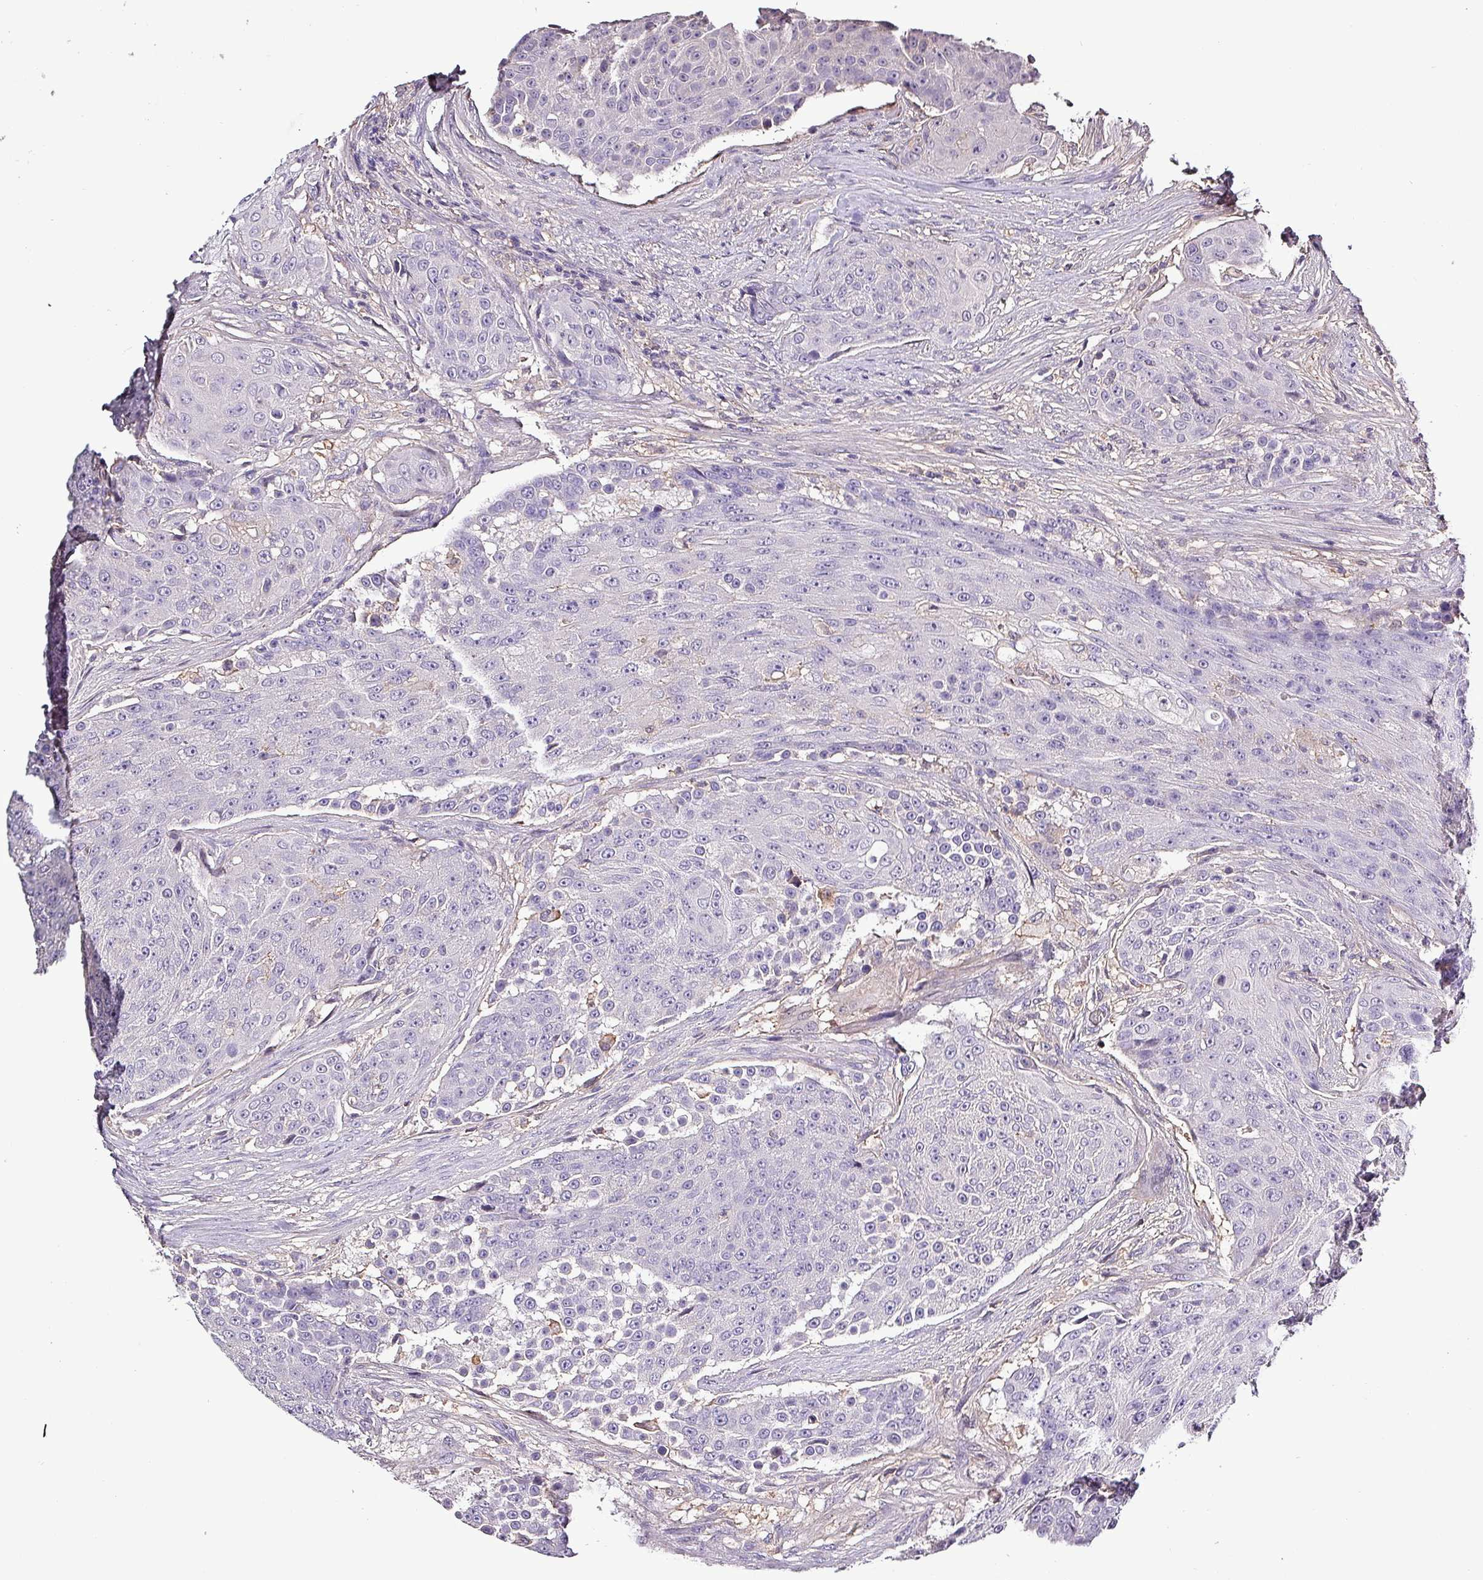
{"staining": {"intensity": "negative", "quantity": "none", "location": "none"}, "tissue": "urothelial cancer", "cell_type": "Tumor cells", "image_type": "cancer", "snomed": [{"axis": "morphology", "description": "Urothelial carcinoma, High grade"}, {"axis": "topography", "description": "Urinary bladder"}], "caption": "Tumor cells are negative for brown protein staining in urothelial cancer.", "gene": "HTRA4", "patient": {"sex": "female", "age": 63}}